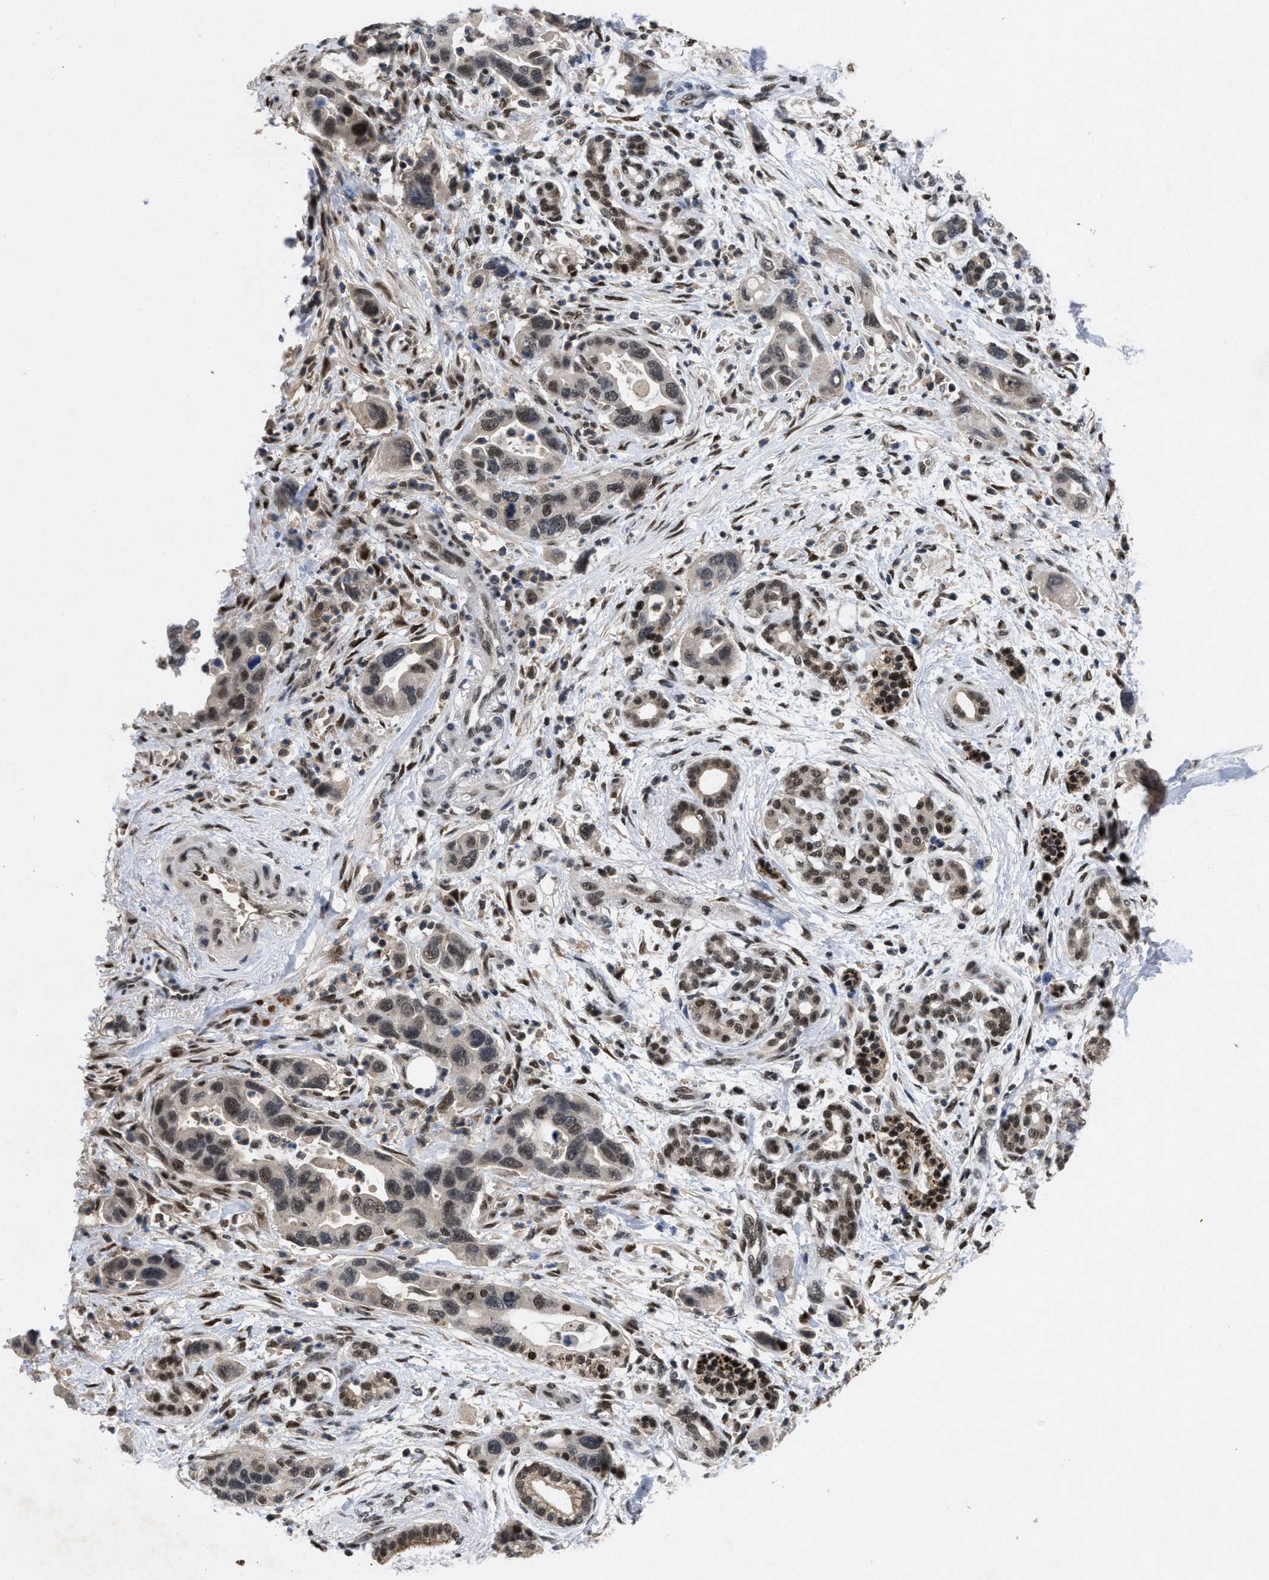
{"staining": {"intensity": "weak", "quantity": ">75%", "location": "nuclear"}, "tissue": "pancreatic cancer", "cell_type": "Tumor cells", "image_type": "cancer", "snomed": [{"axis": "morphology", "description": "Normal tissue, NOS"}, {"axis": "morphology", "description": "Adenocarcinoma, NOS"}, {"axis": "topography", "description": "Pancreas"}], "caption": "Immunohistochemistry (IHC) image of neoplastic tissue: pancreatic cancer stained using immunohistochemistry reveals low levels of weak protein expression localized specifically in the nuclear of tumor cells, appearing as a nuclear brown color.", "gene": "ZNF346", "patient": {"sex": "female", "age": 71}}